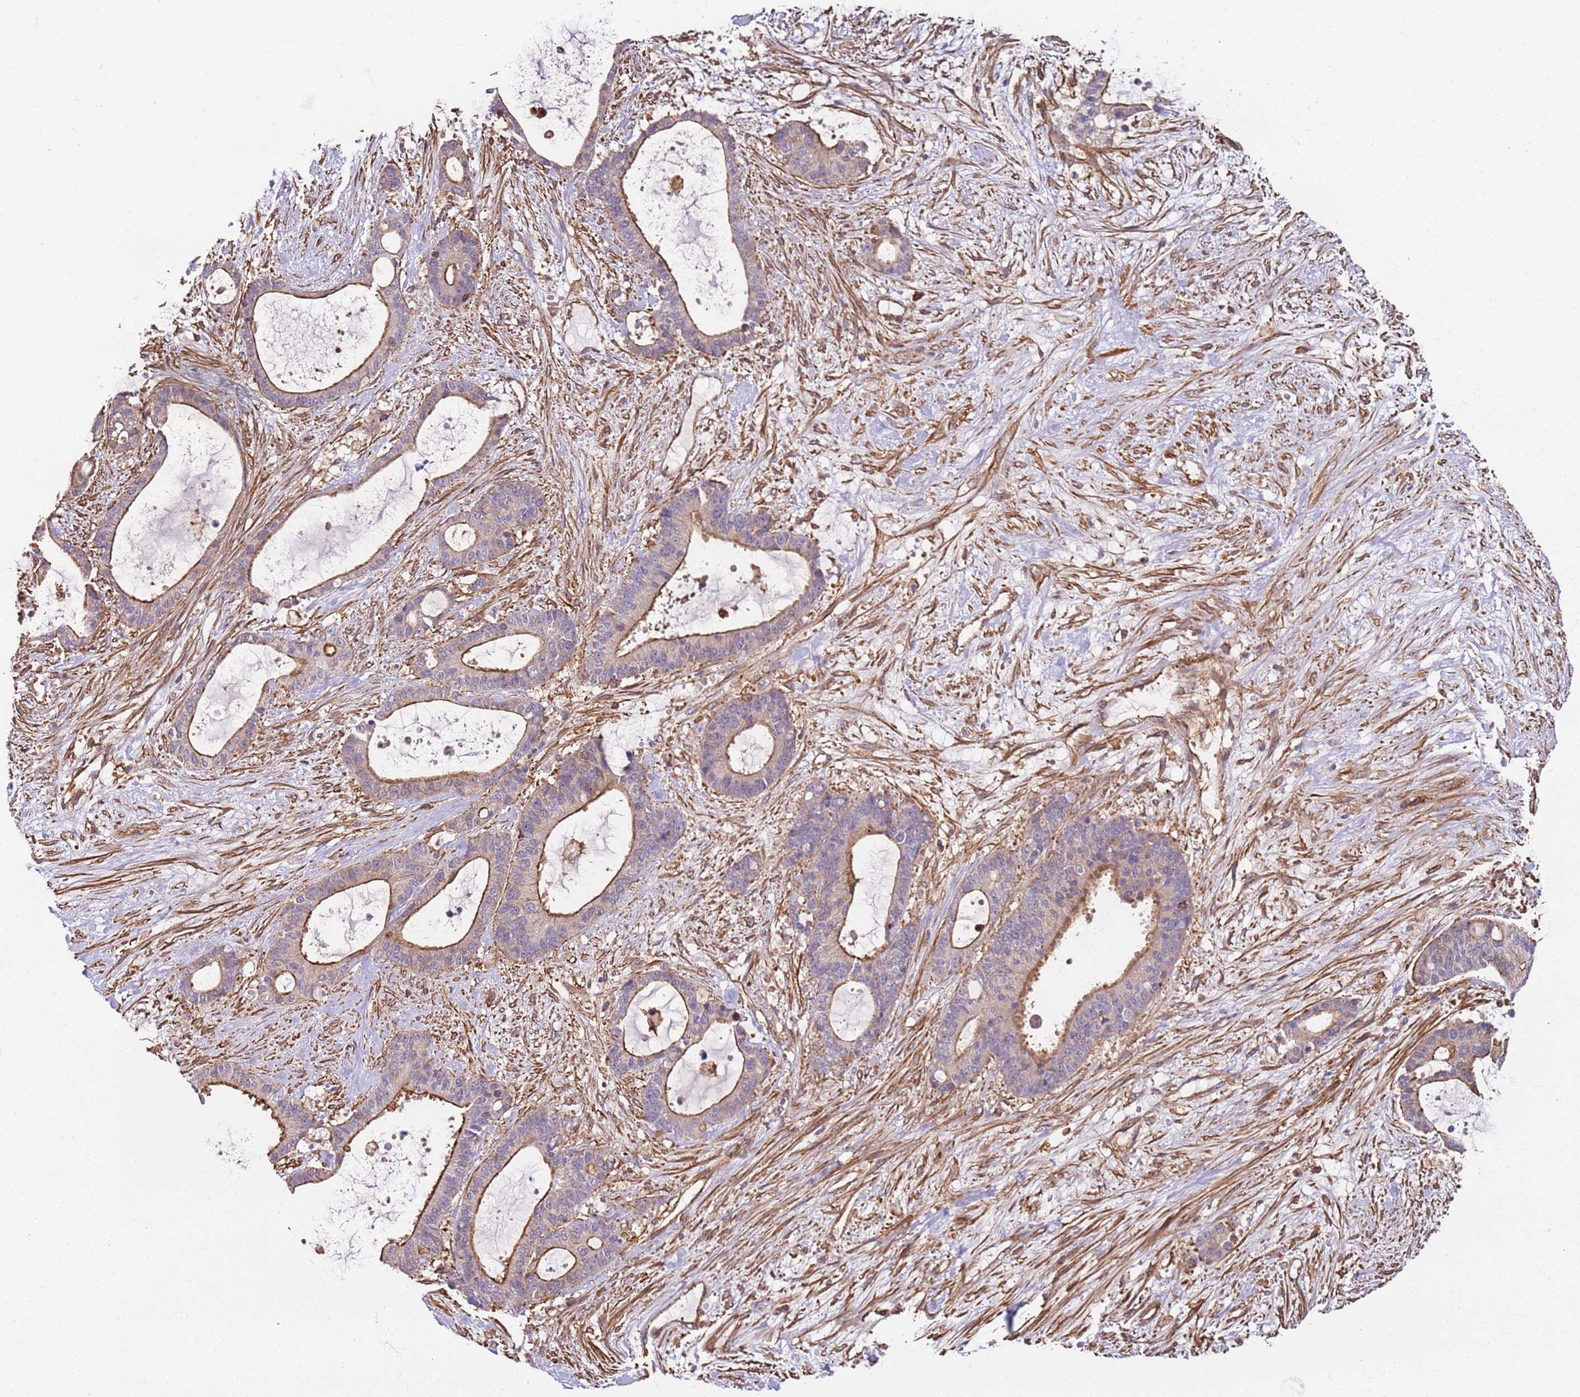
{"staining": {"intensity": "moderate", "quantity": "25%-75%", "location": "cytoplasmic/membranous"}, "tissue": "liver cancer", "cell_type": "Tumor cells", "image_type": "cancer", "snomed": [{"axis": "morphology", "description": "Normal tissue, NOS"}, {"axis": "morphology", "description": "Cholangiocarcinoma"}, {"axis": "topography", "description": "Liver"}, {"axis": "topography", "description": "Peripheral nerve tissue"}], "caption": "The micrograph demonstrates a brown stain indicating the presence of a protein in the cytoplasmic/membranous of tumor cells in liver cancer.", "gene": "CYP2U1", "patient": {"sex": "female", "age": 73}}